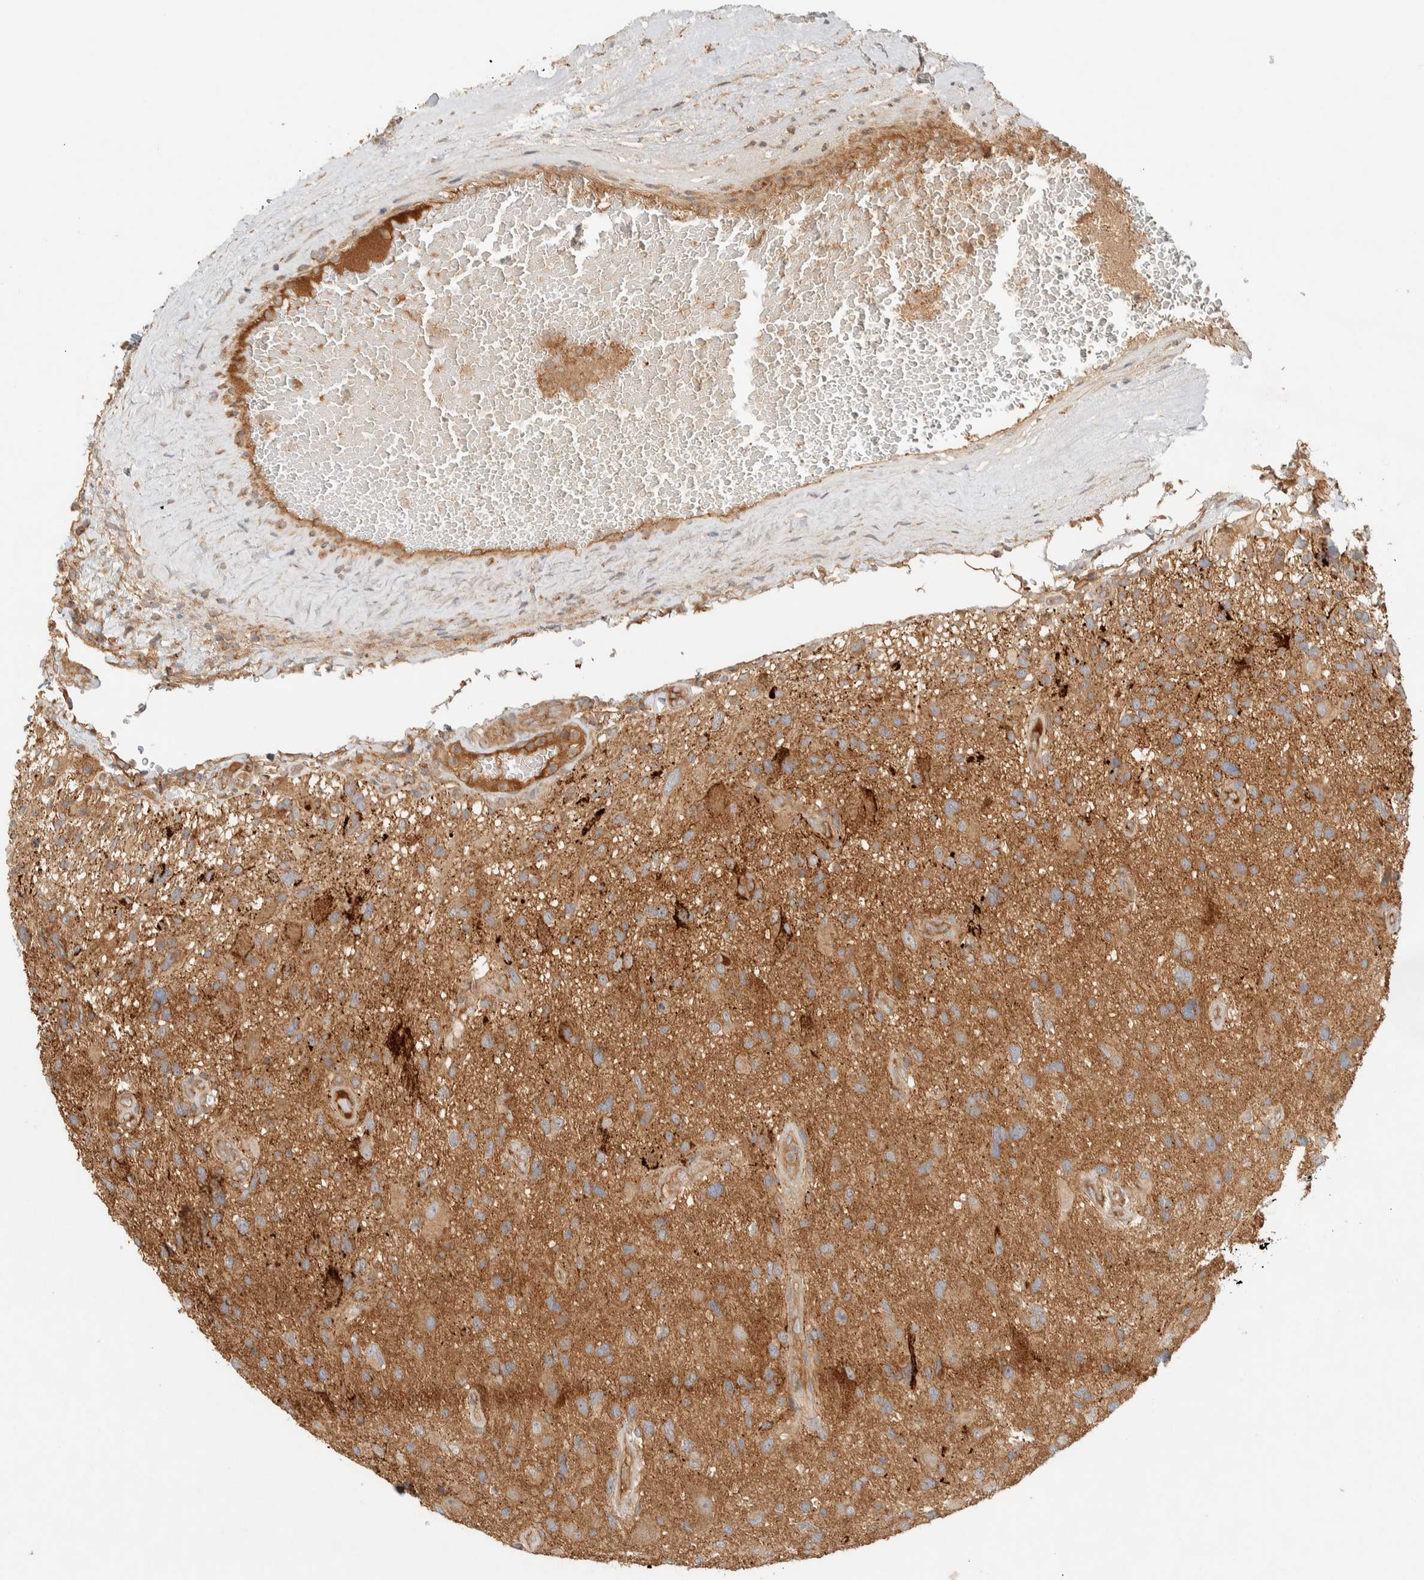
{"staining": {"intensity": "moderate", "quantity": ">75%", "location": "cytoplasmic/membranous"}, "tissue": "glioma", "cell_type": "Tumor cells", "image_type": "cancer", "snomed": [{"axis": "morphology", "description": "Glioma, malignant, High grade"}, {"axis": "topography", "description": "Brain"}], "caption": "A micrograph of human glioma stained for a protein demonstrates moderate cytoplasmic/membranous brown staining in tumor cells.", "gene": "FAM167A", "patient": {"sex": "male", "age": 33}}